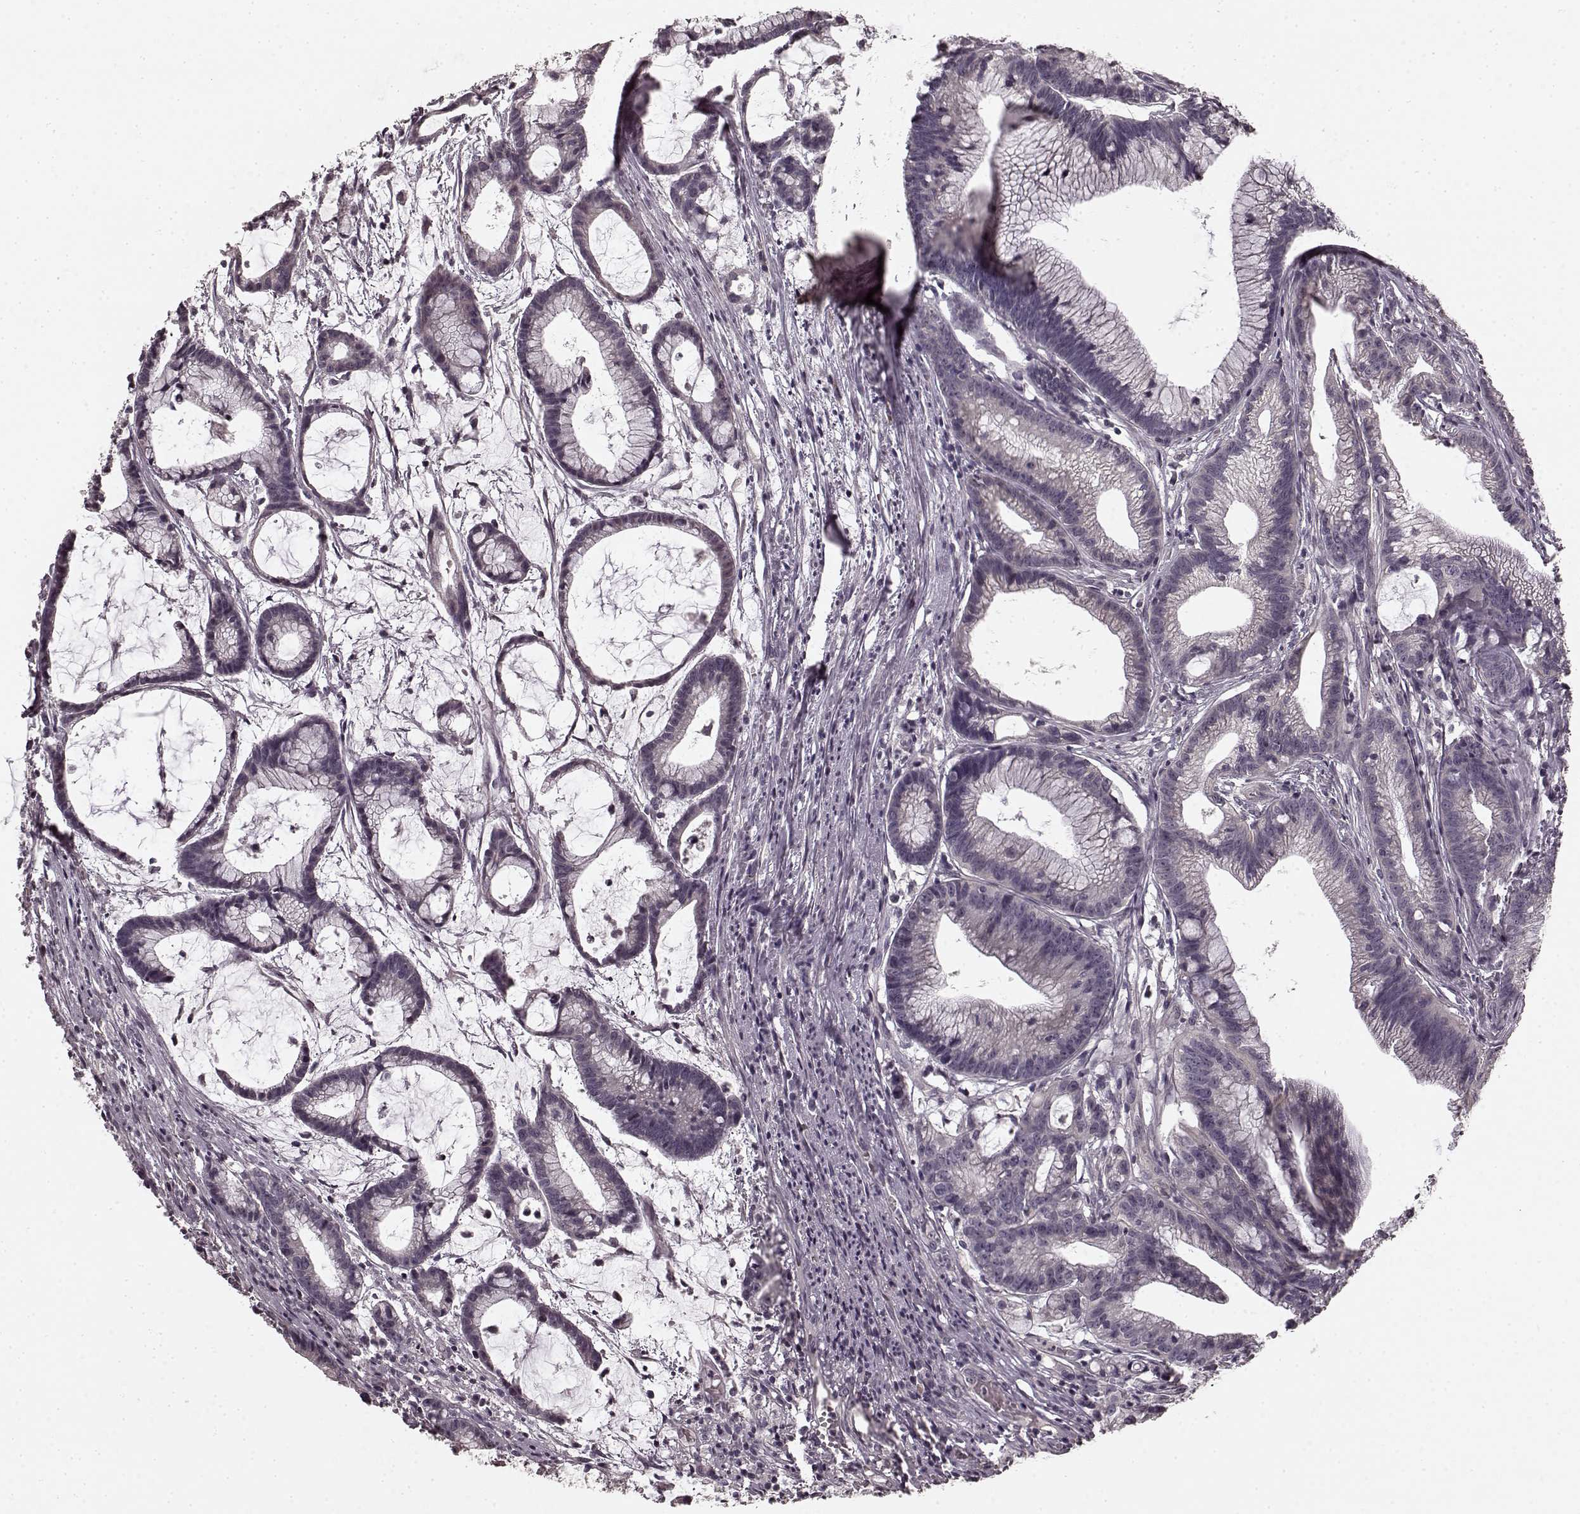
{"staining": {"intensity": "negative", "quantity": "none", "location": "none"}, "tissue": "colorectal cancer", "cell_type": "Tumor cells", "image_type": "cancer", "snomed": [{"axis": "morphology", "description": "Adenocarcinoma, NOS"}, {"axis": "topography", "description": "Colon"}], "caption": "Human colorectal cancer (adenocarcinoma) stained for a protein using immunohistochemistry (IHC) reveals no positivity in tumor cells.", "gene": "PRKCE", "patient": {"sex": "female", "age": 78}}